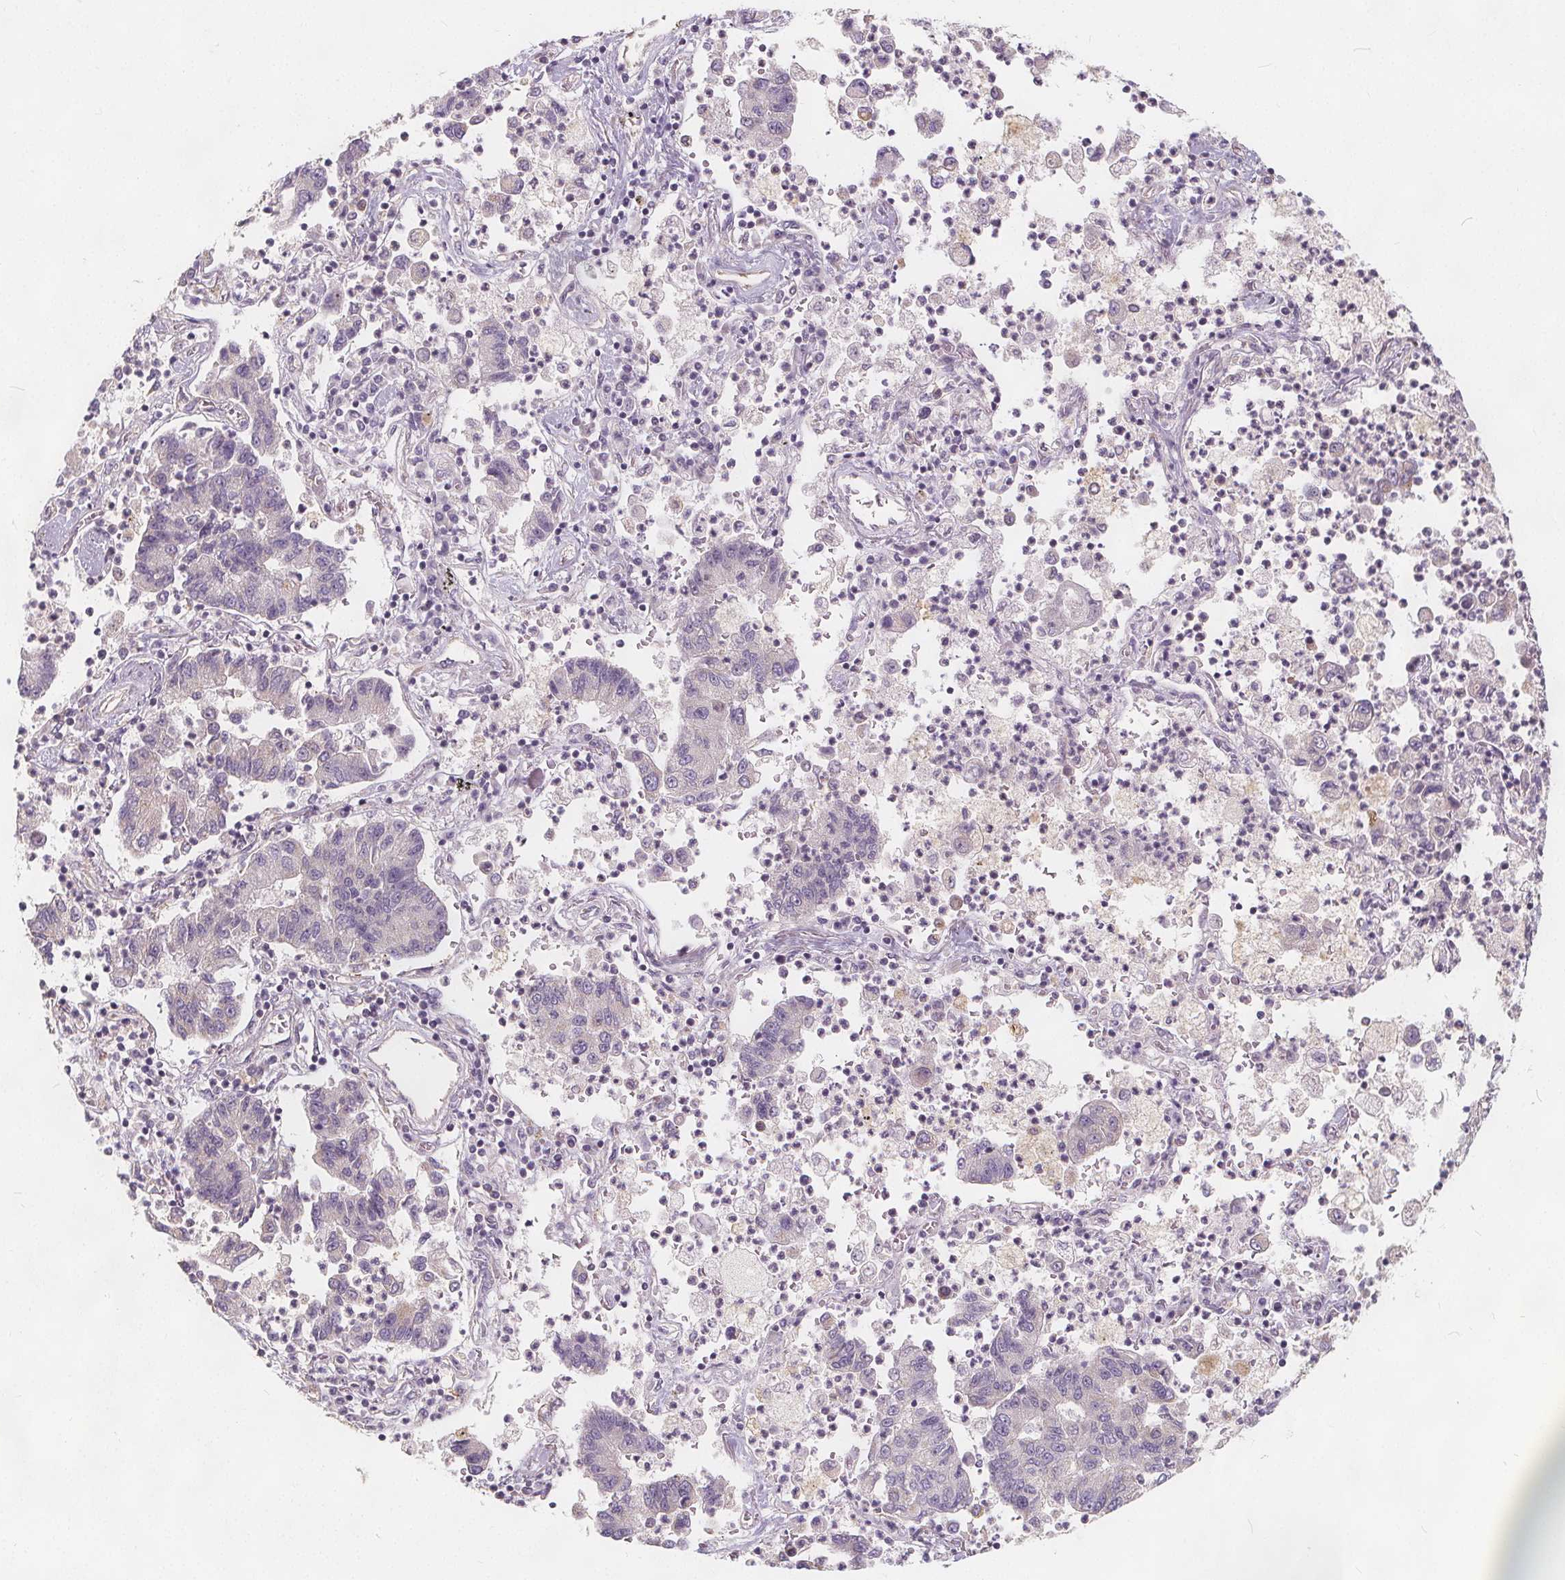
{"staining": {"intensity": "negative", "quantity": "none", "location": "none"}, "tissue": "lung cancer", "cell_type": "Tumor cells", "image_type": "cancer", "snomed": [{"axis": "morphology", "description": "Adenocarcinoma, NOS"}, {"axis": "topography", "description": "Lung"}], "caption": "IHC micrograph of human adenocarcinoma (lung) stained for a protein (brown), which displays no positivity in tumor cells.", "gene": "DRC3", "patient": {"sex": "female", "age": 57}}